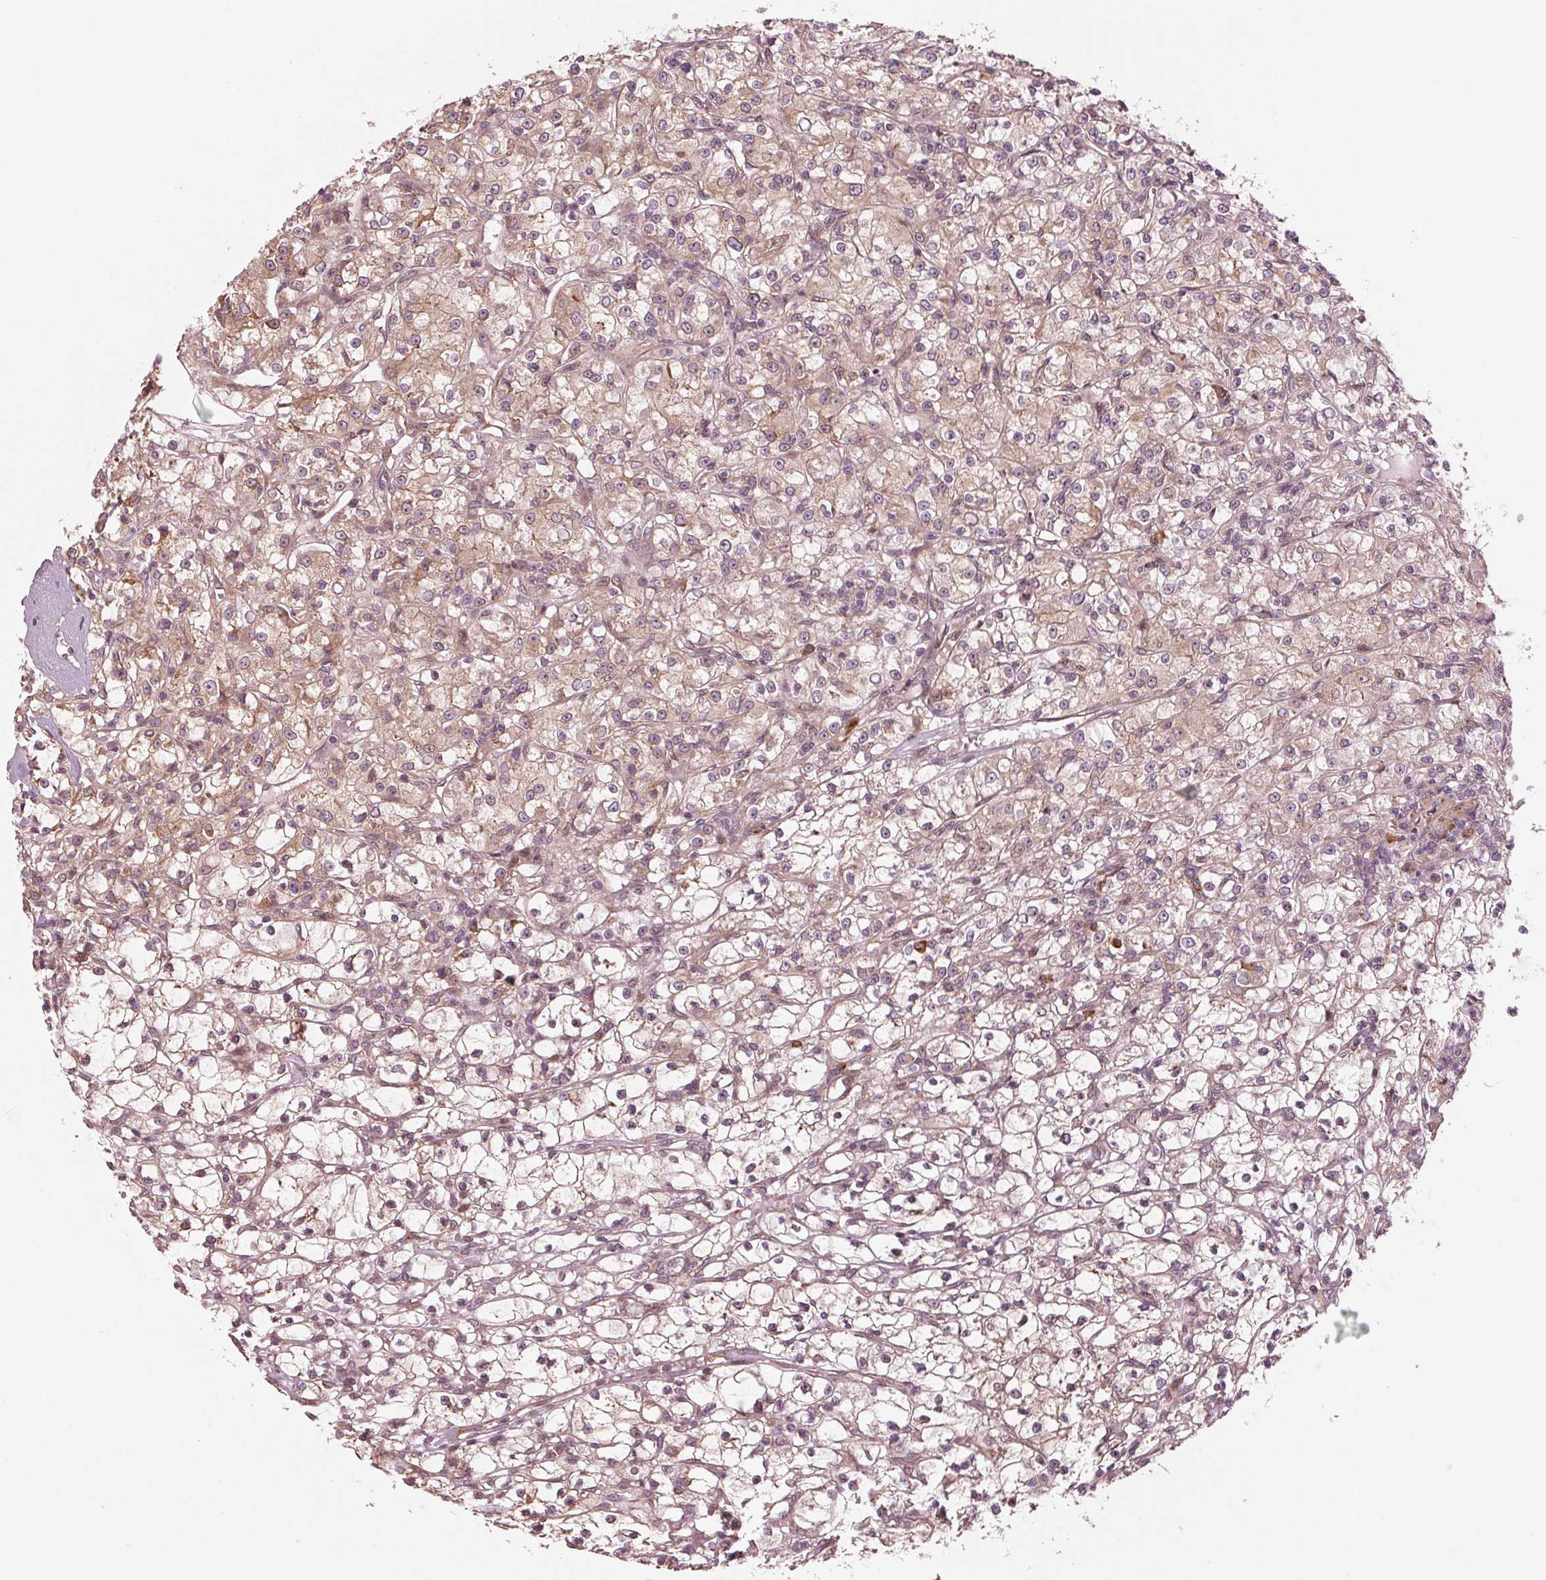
{"staining": {"intensity": "weak", "quantity": "25%-75%", "location": "cytoplasmic/membranous"}, "tissue": "renal cancer", "cell_type": "Tumor cells", "image_type": "cancer", "snomed": [{"axis": "morphology", "description": "Adenocarcinoma, NOS"}, {"axis": "topography", "description": "Kidney"}], "caption": "A high-resolution photomicrograph shows IHC staining of renal cancer, which exhibits weak cytoplasmic/membranous expression in approximately 25%-75% of tumor cells.", "gene": "CMIP", "patient": {"sex": "female", "age": 59}}